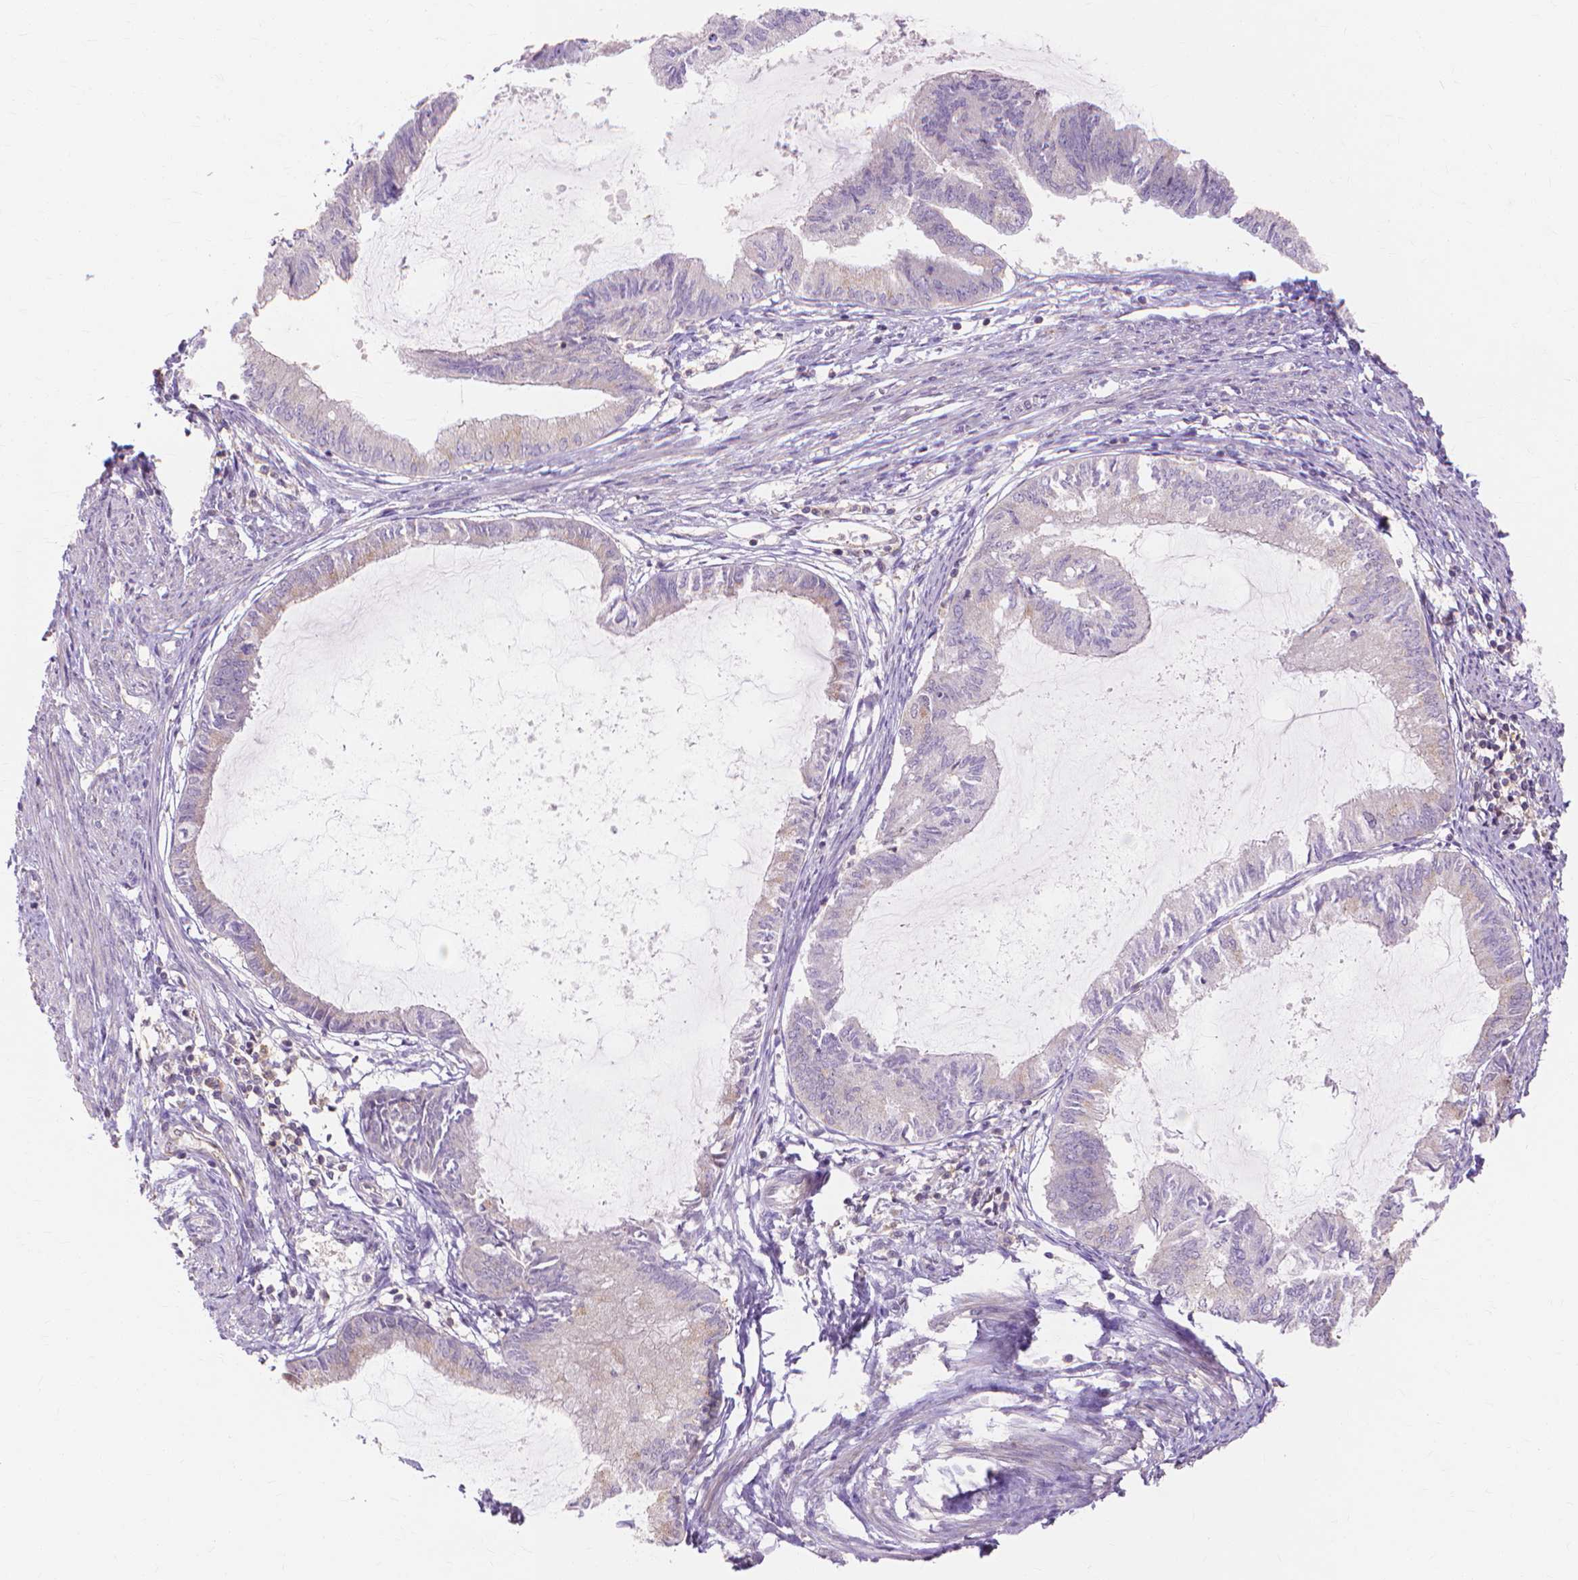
{"staining": {"intensity": "negative", "quantity": "none", "location": "none"}, "tissue": "endometrial cancer", "cell_type": "Tumor cells", "image_type": "cancer", "snomed": [{"axis": "morphology", "description": "Adenocarcinoma, NOS"}, {"axis": "topography", "description": "Endometrium"}], "caption": "DAB immunohistochemical staining of endometrial cancer (adenocarcinoma) reveals no significant staining in tumor cells.", "gene": "PRDM13", "patient": {"sex": "female", "age": 86}}